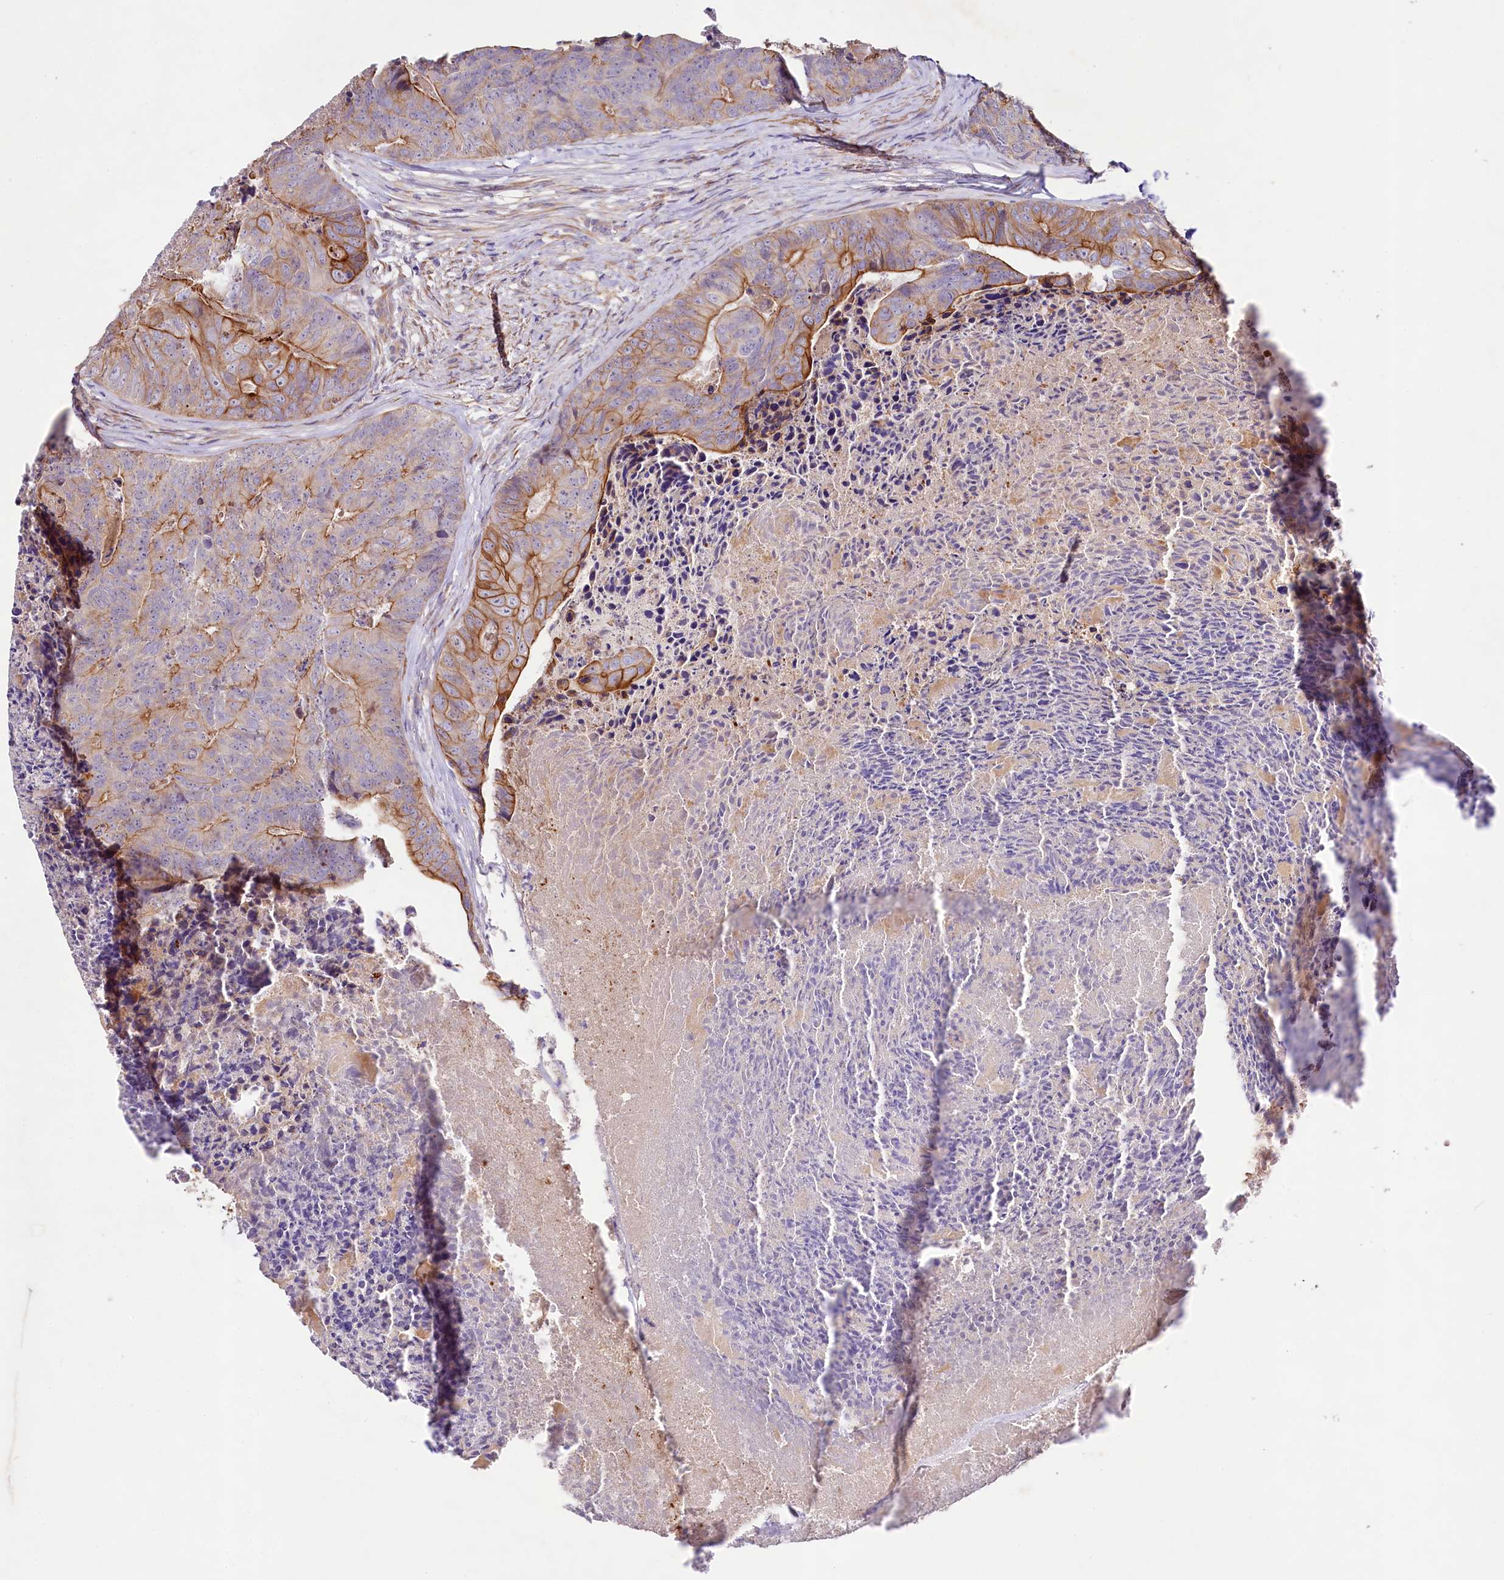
{"staining": {"intensity": "moderate", "quantity": "25%-75%", "location": "cytoplasmic/membranous"}, "tissue": "colorectal cancer", "cell_type": "Tumor cells", "image_type": "cancer", "snomed": [{"axis": "morphology", "description": "Adenocarcinoma, NOS"}, {"axis": "topography", "description": "Colon"}], "caption": "Human colorectal cancer (adenocarcinoma) stained for a protein (brown) displays moderate cytoplasmic/membranous positive positivity in approximately 25%-75% of tumor cells.", "gene": "VPS11", "patient": {"sex": "female", "age": 67}}